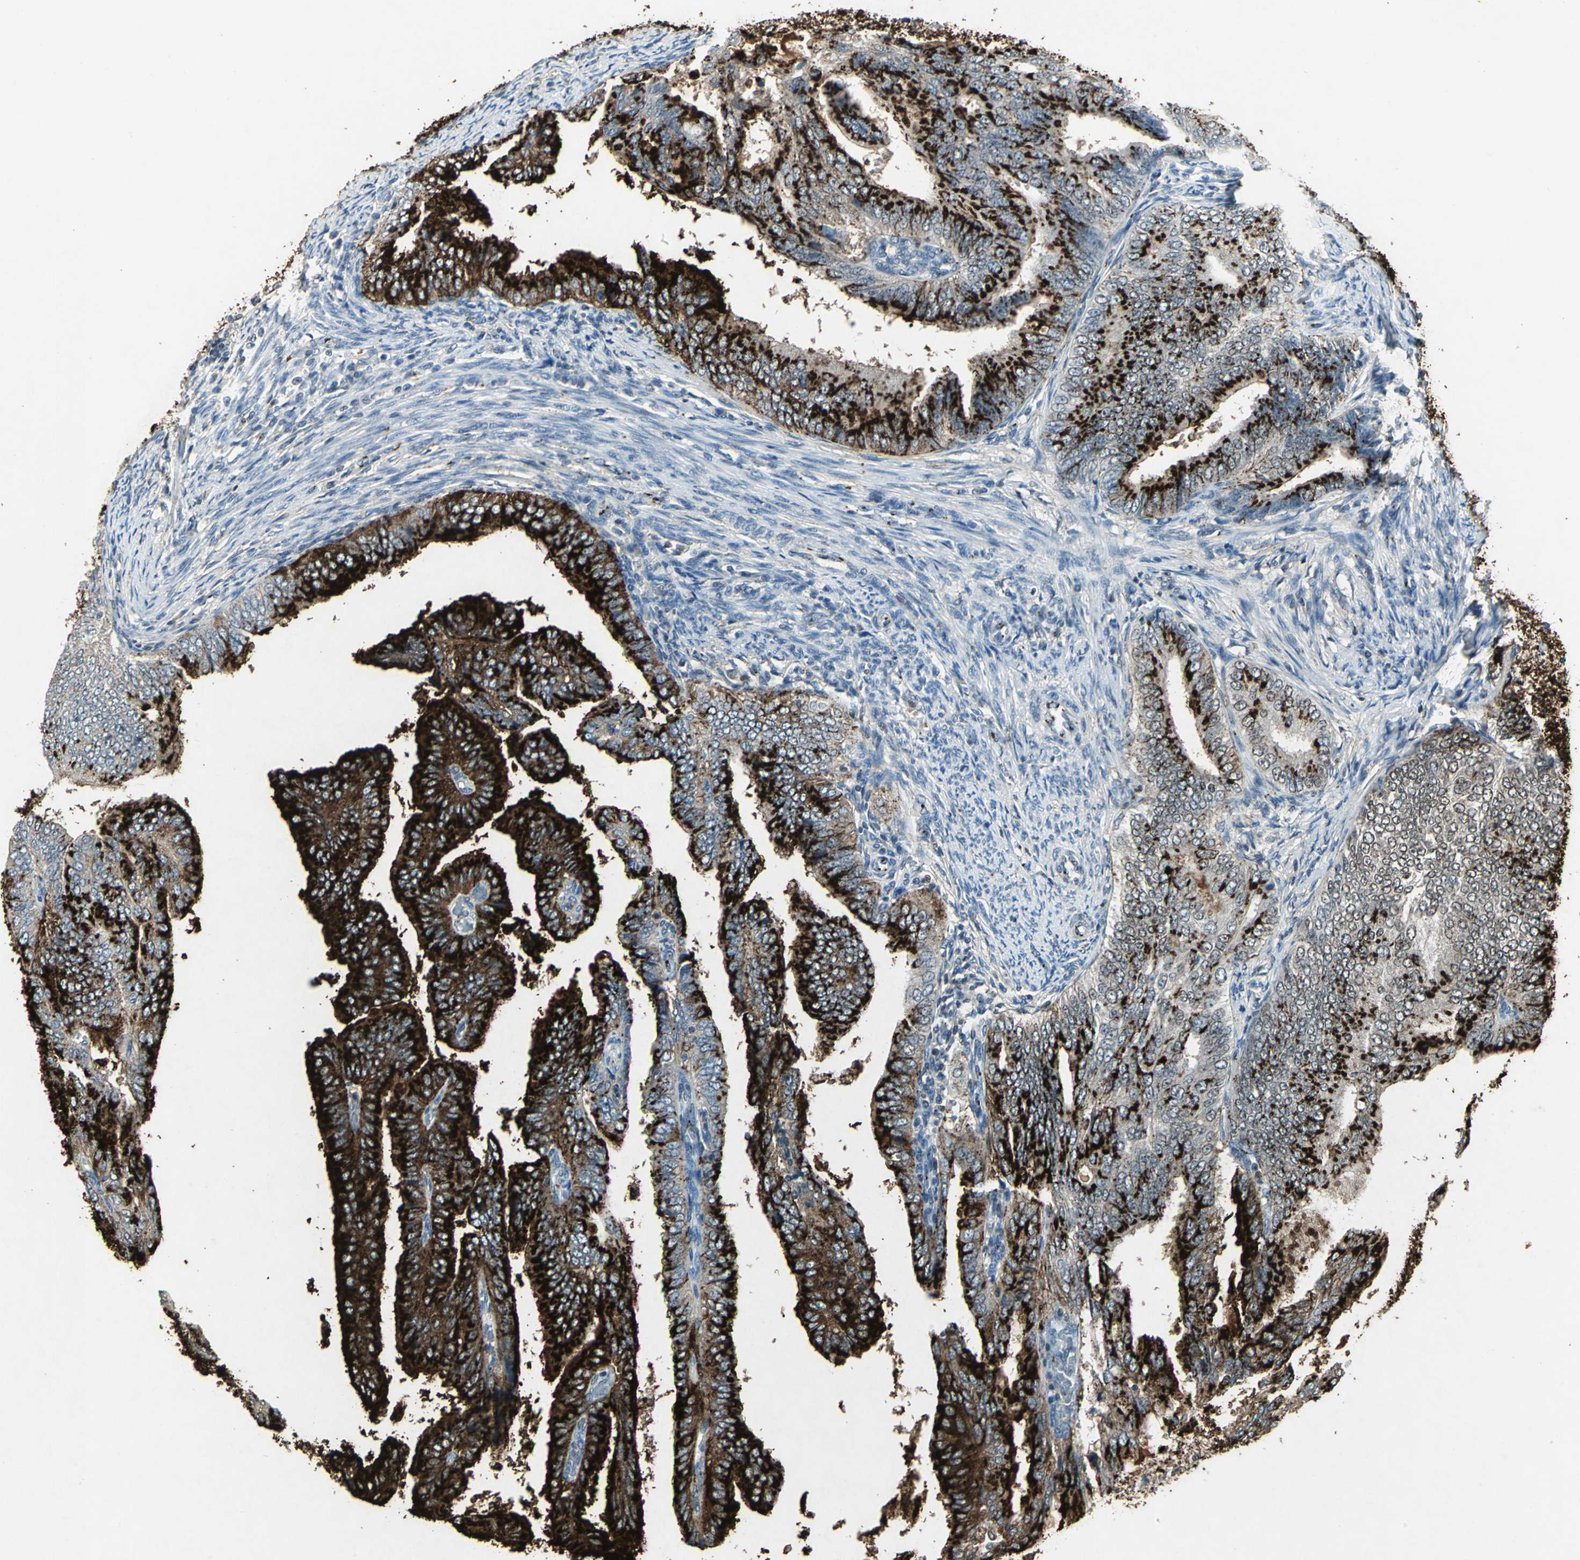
{"staining": {"intensity": "strong", "quantity": ">75%", "location": "cytoplasmic/membranous"}, "tissue": "endometrial cancer", "cell_type": "Tumor cells", "image_type": "cancer", "snomed": [{"axis": "morphology", "description": "Adenocarcinoma, NOS"}, {"axis": "topography", "description": "Endometrium"}], "caption": "The histopathology image displays a brown stain indicating the presence of a protein in the cytoplasmic/membranous of tumor cells in endometrial cancer.", "gene": "CAMK2B", "patient": {"sex": "female", "age": 58}}